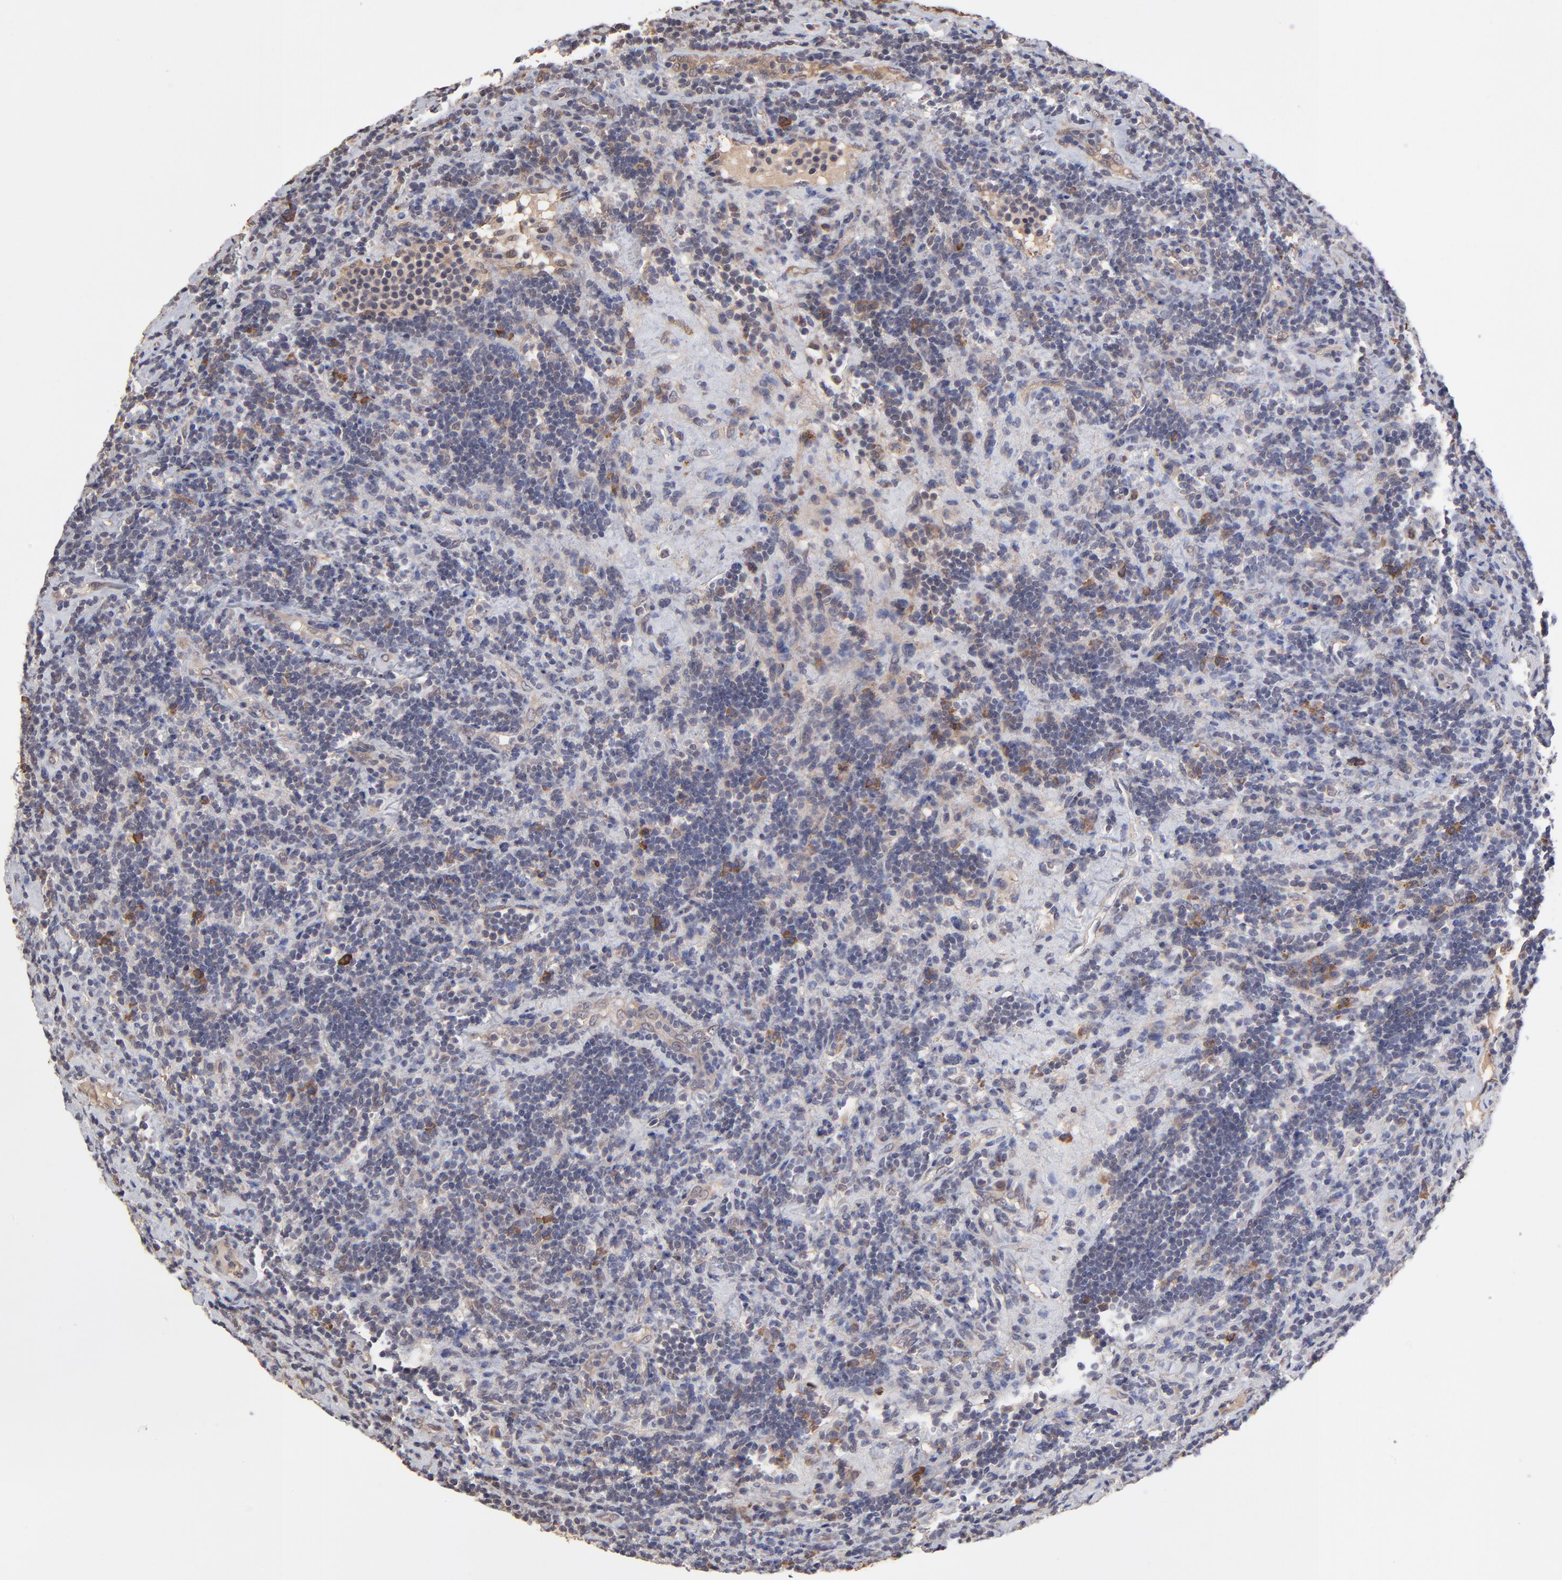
{"staining": {"intensity": "weak", "quantity": "25%-75%", "location": "cytoplasmic/membranous"}, "tissue": "lymphoma", "cell_type": "Tumor cells", "image_type": "cancer", "snomed": [{"axis": "morphology", "description": "Malignant lymphoma, non-Hodgkin's type, Low grade"}, {"axis": "topography", "description": "Lymph node"}], "caption": "Brown immunohistochemical staining in human lymphoma exhibits weak cytoplasmic/membranous staining in about 25%-75% of tumor cells. (DAB (3,3'-diaminobenzidine) IHC, brown staining for protein, blue staining for nuclei).", "gene": "CHL1", "patient": {"sex": "male", "age": 70}}